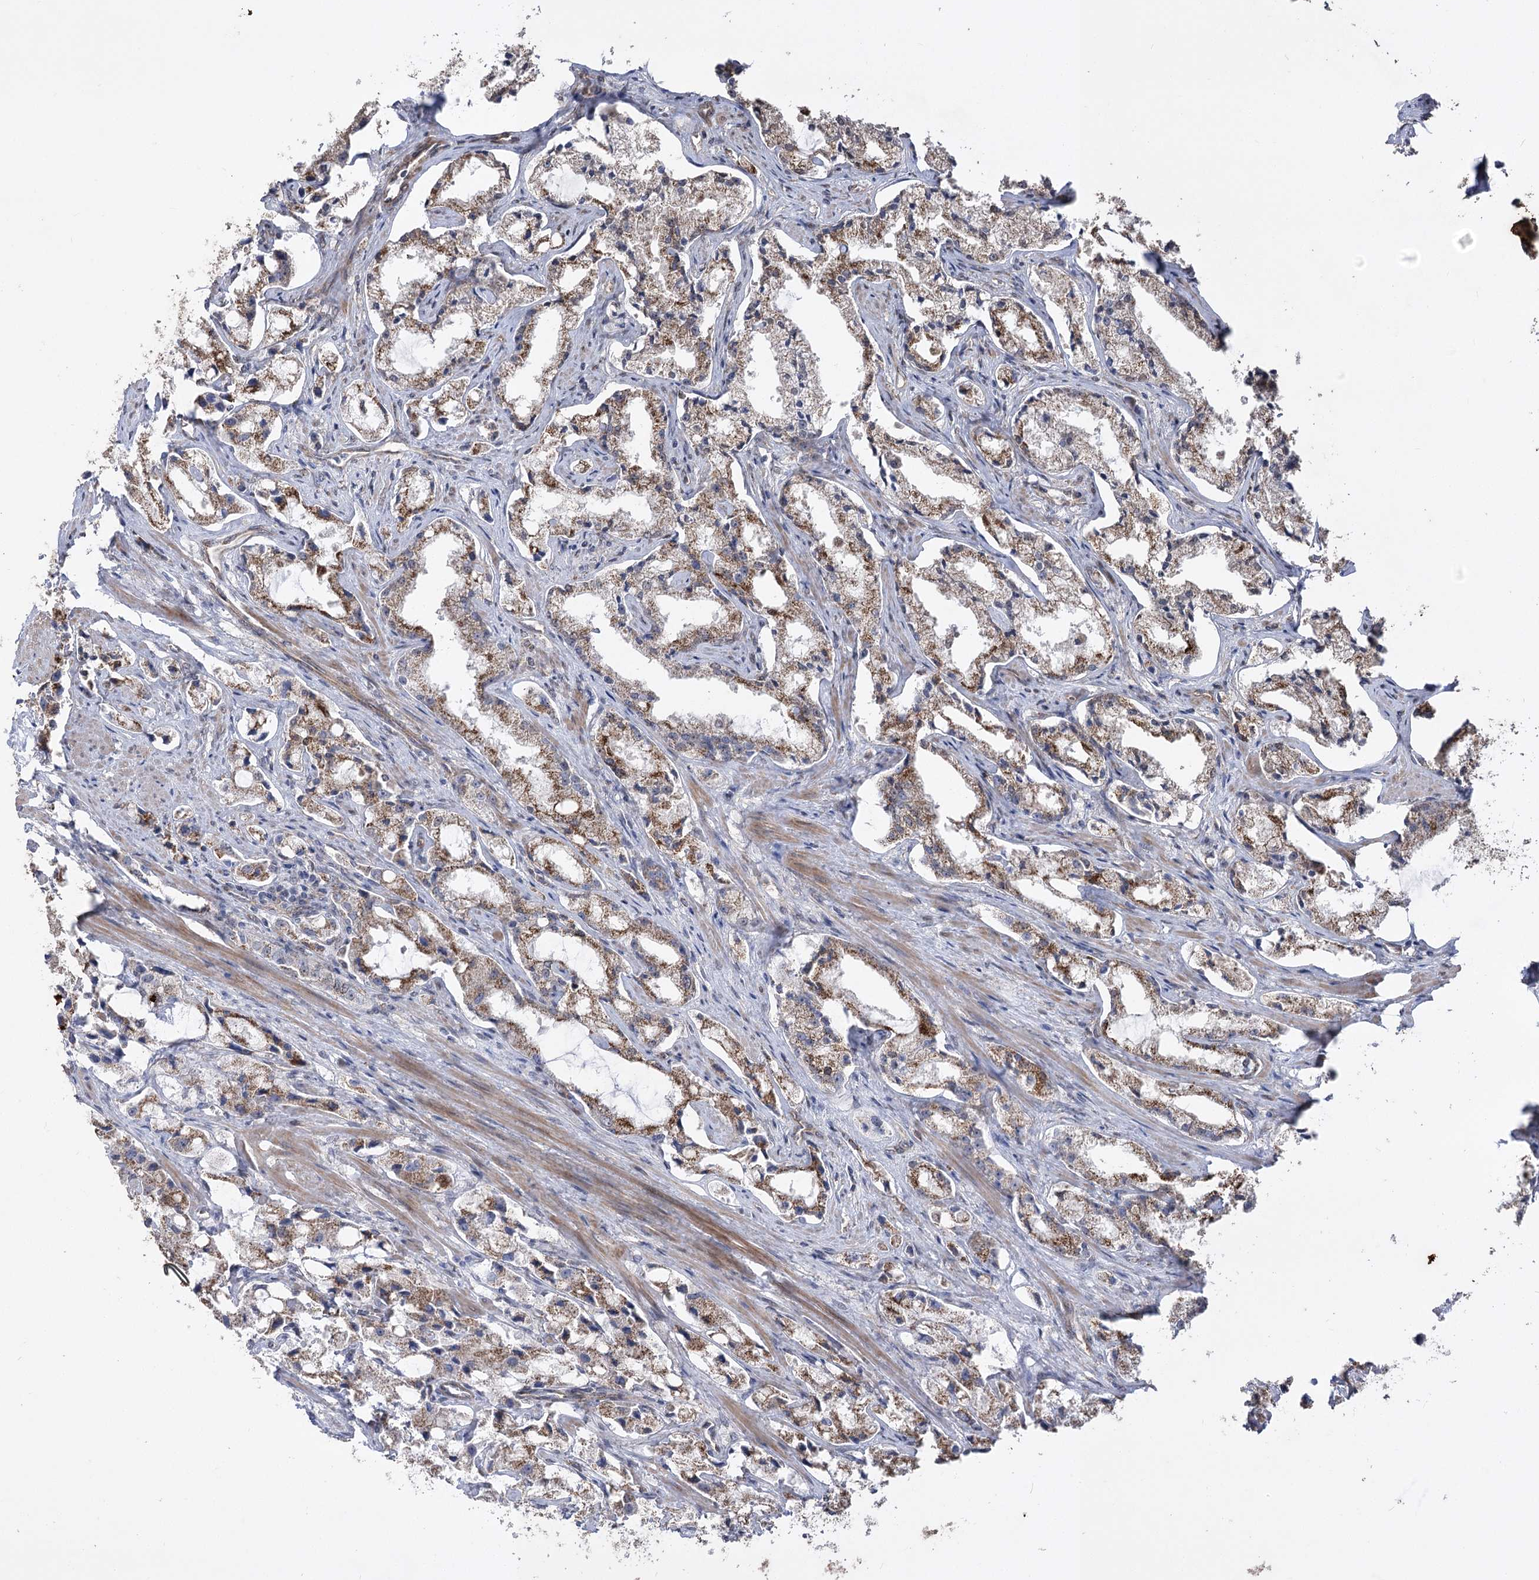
{"staining": {"intensity": "moderate", "quantity": ">75%", "location": "cytoplasmic/membranous"}, "tissue": "prostate cancer", "cell_type": "Tumor cells", "image_type": "cancer", "snomed": [{"axis": "morphology", "description": "Adenocarcinoma, High grade"}, {"axis": "topography", "description": "Prostate"}], "caption": "Human adenocarcinoma (high-grade) (prostate) stained with a brown dye displays moderate cytoplasmic/membranous positive staining in approximately >75% of tumor cells.", "gene": "ZSCAN23", "patient": {"sex": "male", "age": 66}}